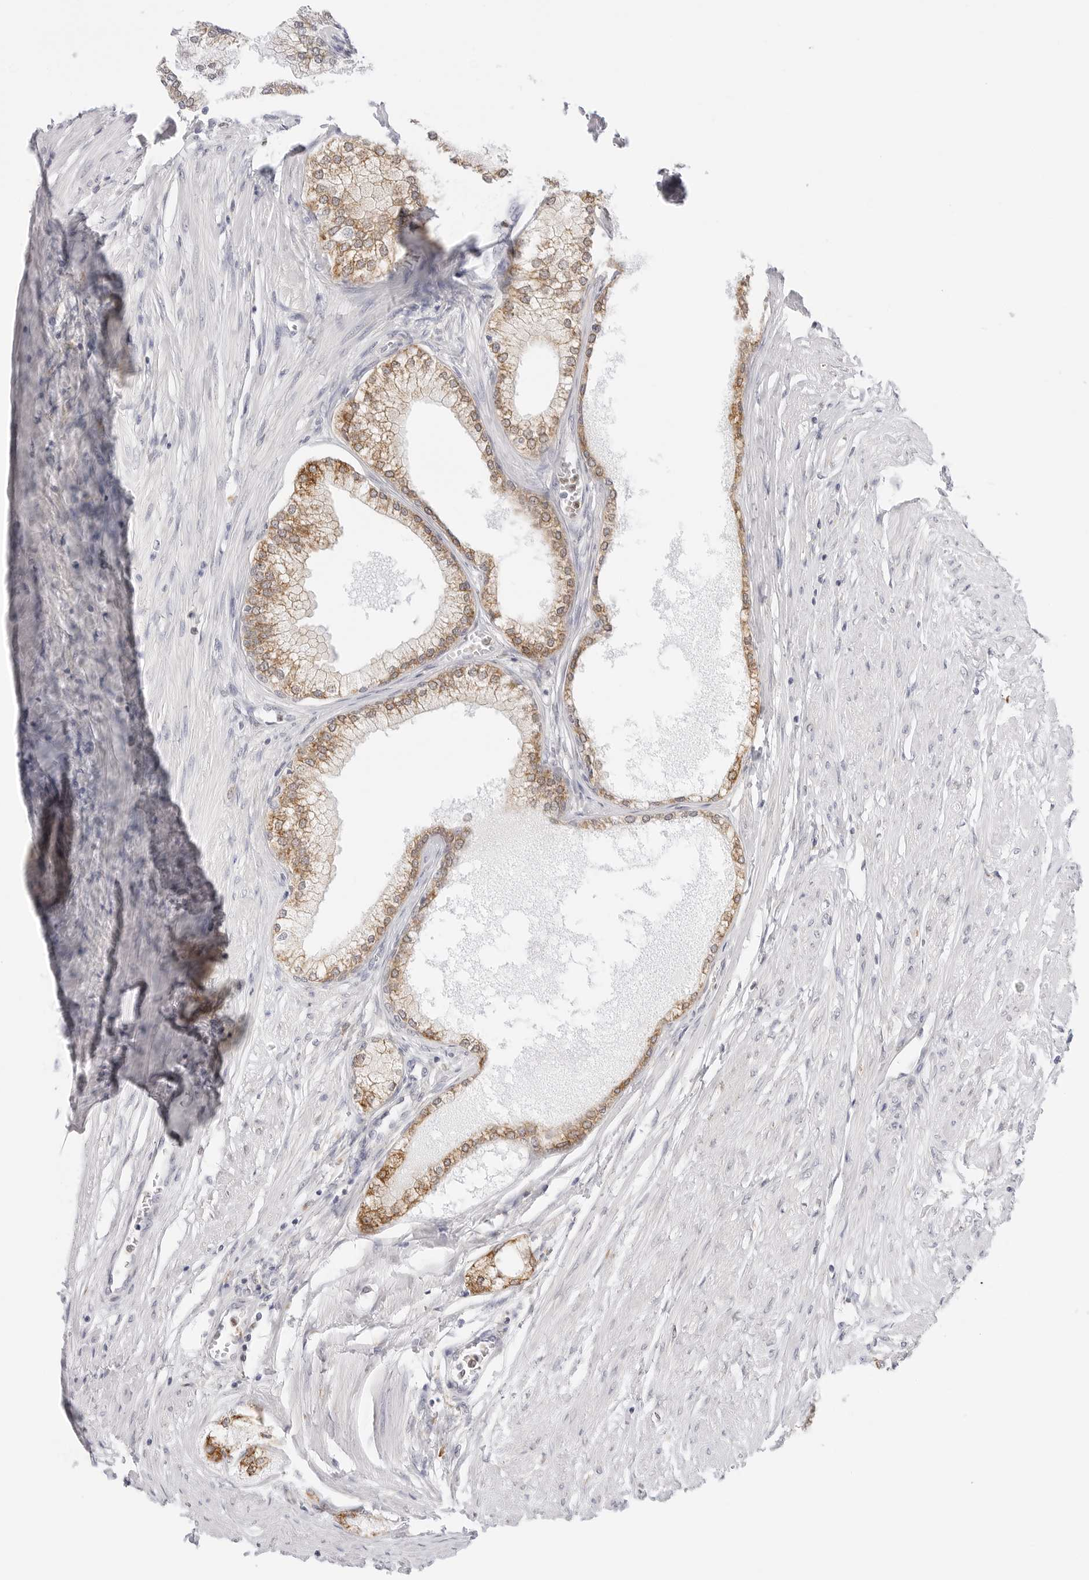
{"staining": {"intensity": "moderate", "quantity": ">75%", "location": "cytoplasmic/membranous"}, "tissue": "prostate", "cell_type": "Glandular cells", "image_type": "normal", "snomed": [{"axis": "morphology", "description": "Normal tissue, NOS"}, {"axis": "morphology", "description": "Urothelial carcinoma, Low grade"}, {"axis": "topography", "description": "Urinary bladder"}, {"axis": "topography", "description": "Prostate"}], "caption": "Approximately >75% of glandular cells in normal prostate display moderate cytoplasmic/membranous protein positivity as visualized by brown immunohistochemical staining.", "gene": "THEM4", "patient": {"sex": "male", "age": 60}}